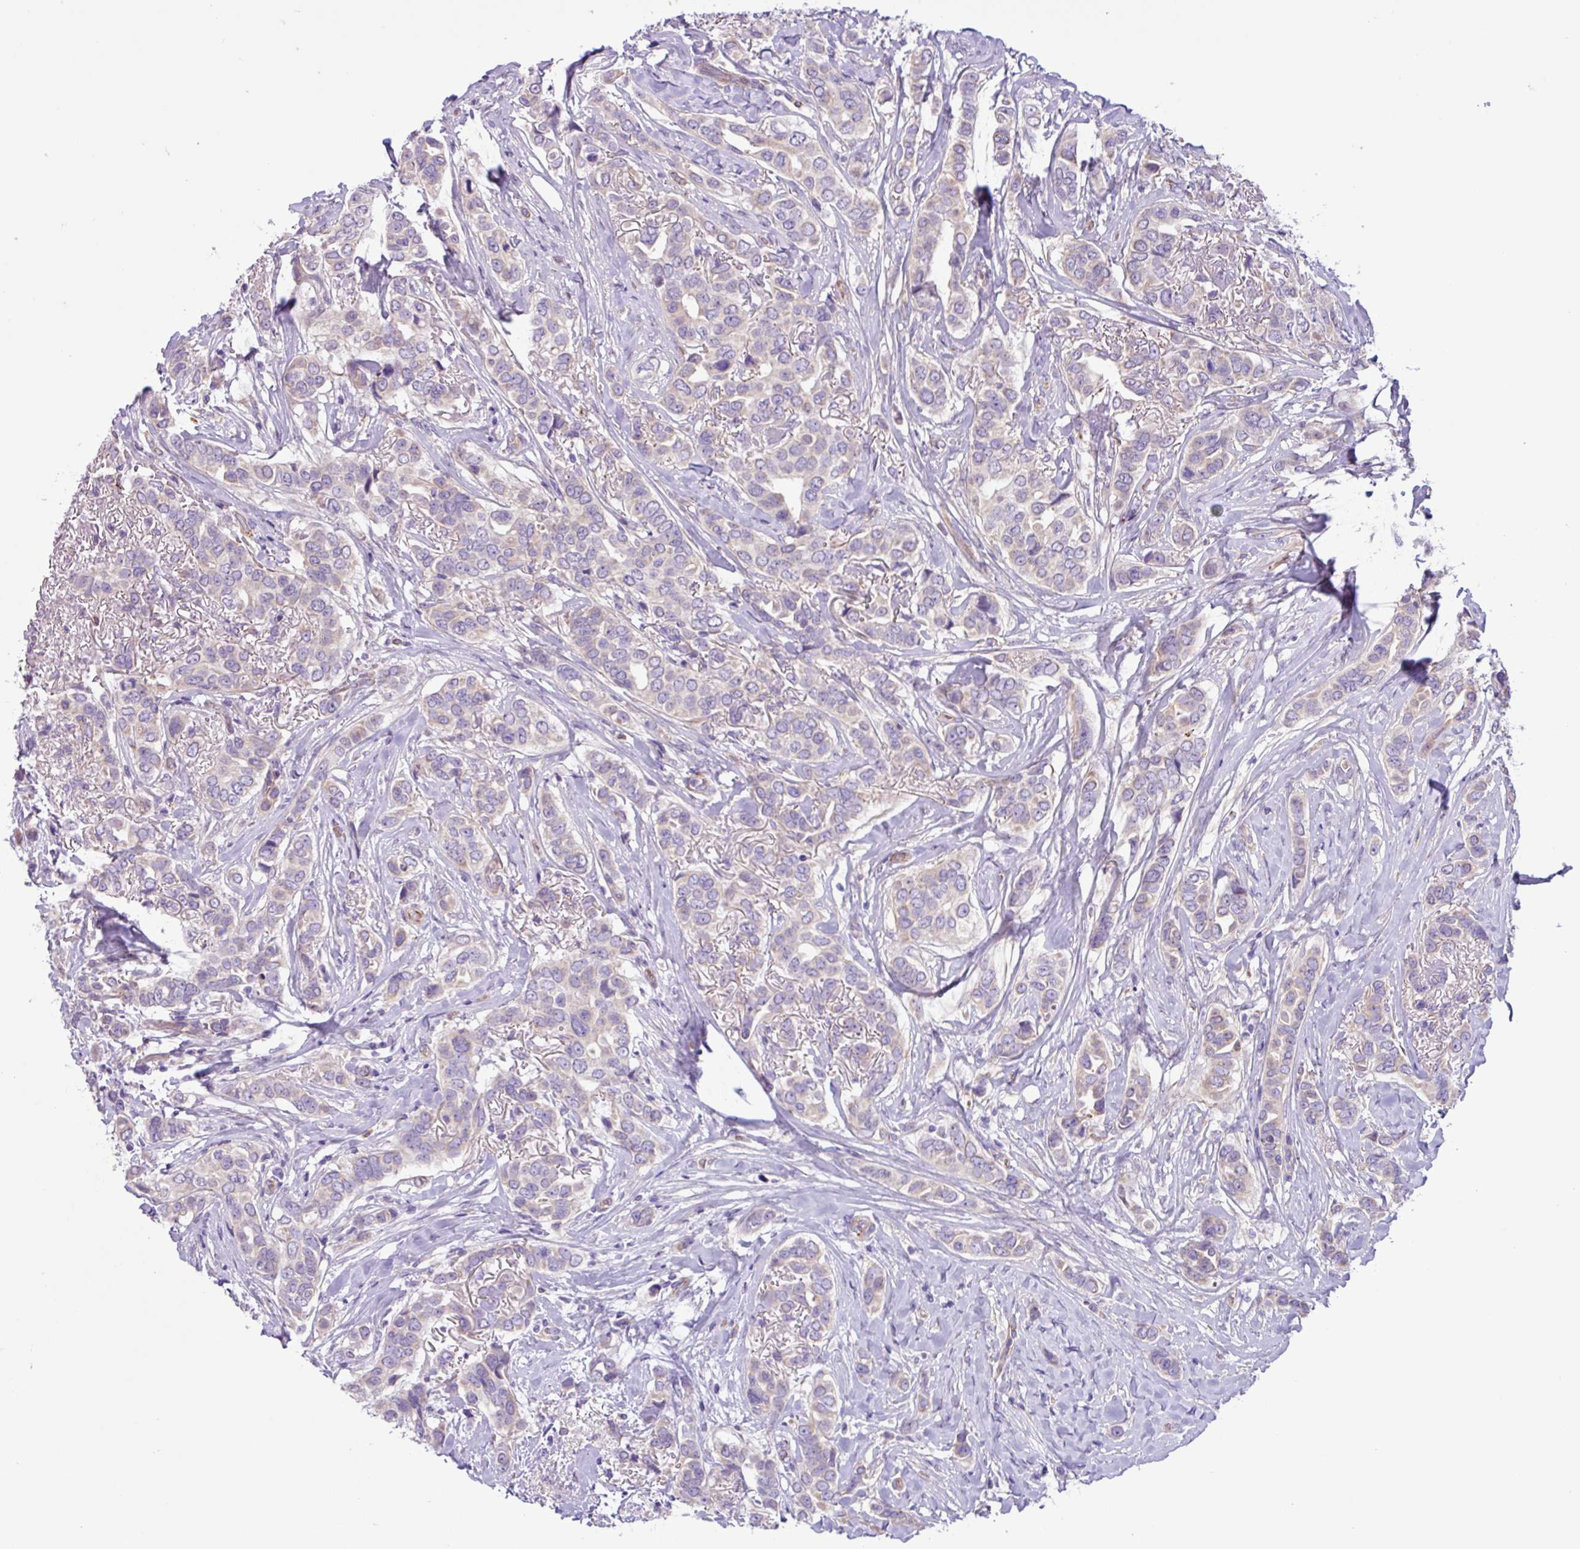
{"staining": {"intensity": "negative", "quantity": "none", "location": "none"}, "tissue": "breast cancer", "cell_type": "Tumor cells", "image_type": "cancer", "snomed": [{"axis": "morphology", "description": "Lobular carcinoma"}, {"axis": "topography", "description": "Breast"}], "caption": "Immunohistochemical staining of human breast cancer (lobular carcinoma) exhibits no significant positivity in tumor cells.", "gene": "MRM2", "patient": {"sex": "female", "age": 51}}